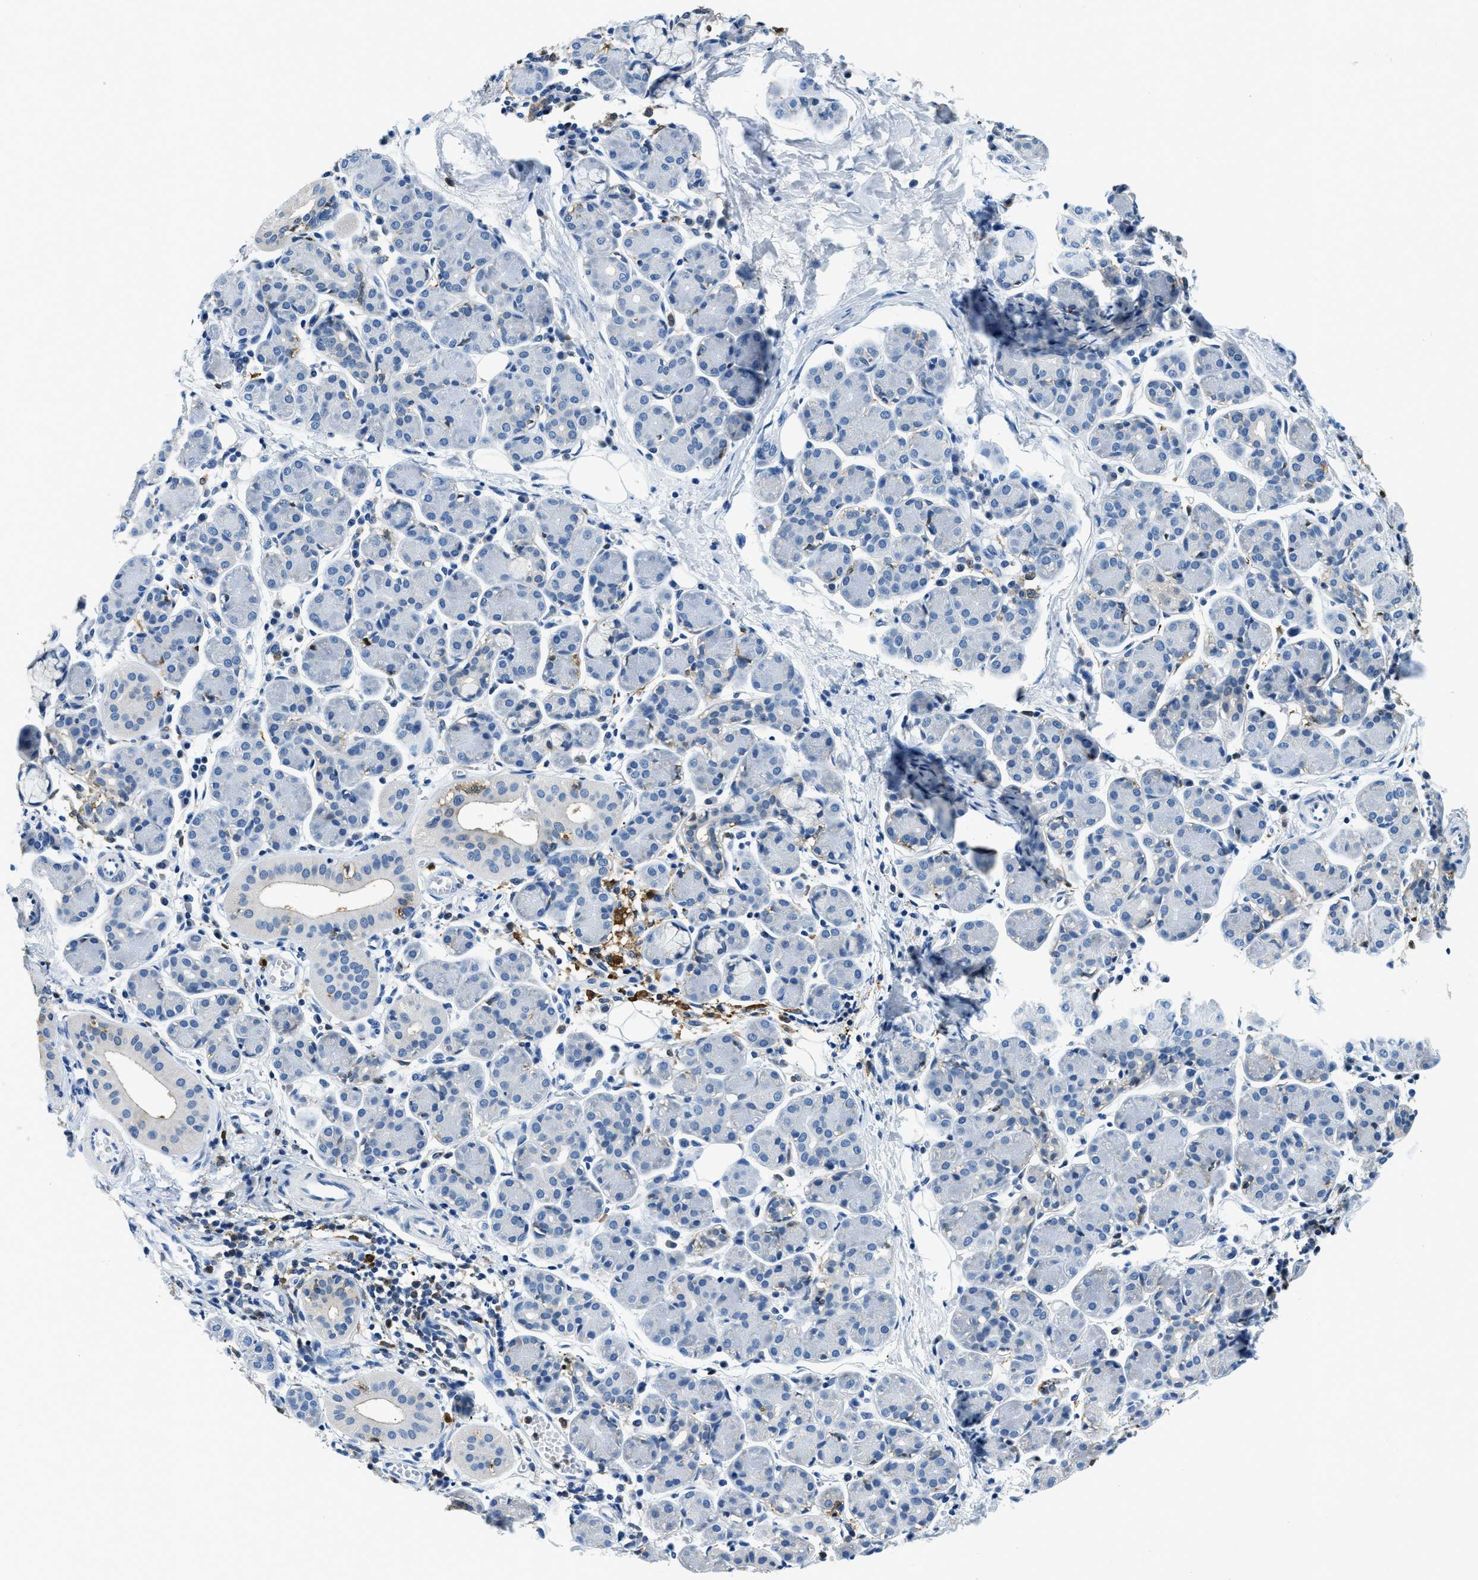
{"staining": {"intensity": "negative", "quantity": "none", "location": "none"}, "tissue": "salivary gland", "cell_type": "Glandular cells", "image_type": "normal", "snomed": [{"axis": "morphology", "description": "Normal tissue, NOS"}, {"axis": "morphology", "description": "Inflammation, NOS"}, {"axis": "topography", "description": "Lymph node"}, {"axis": "topography", "description": "Salivary gland"}], "caption": "Immunohistochemistry photomicrograph of benign salivary gland stained for a protein (brown), which shows no positivity in glandular cells. (IHC, brightfield microscopy, high magnification).", "gene": "CAPG", "patient": {"sex": "male", "age": 3}}